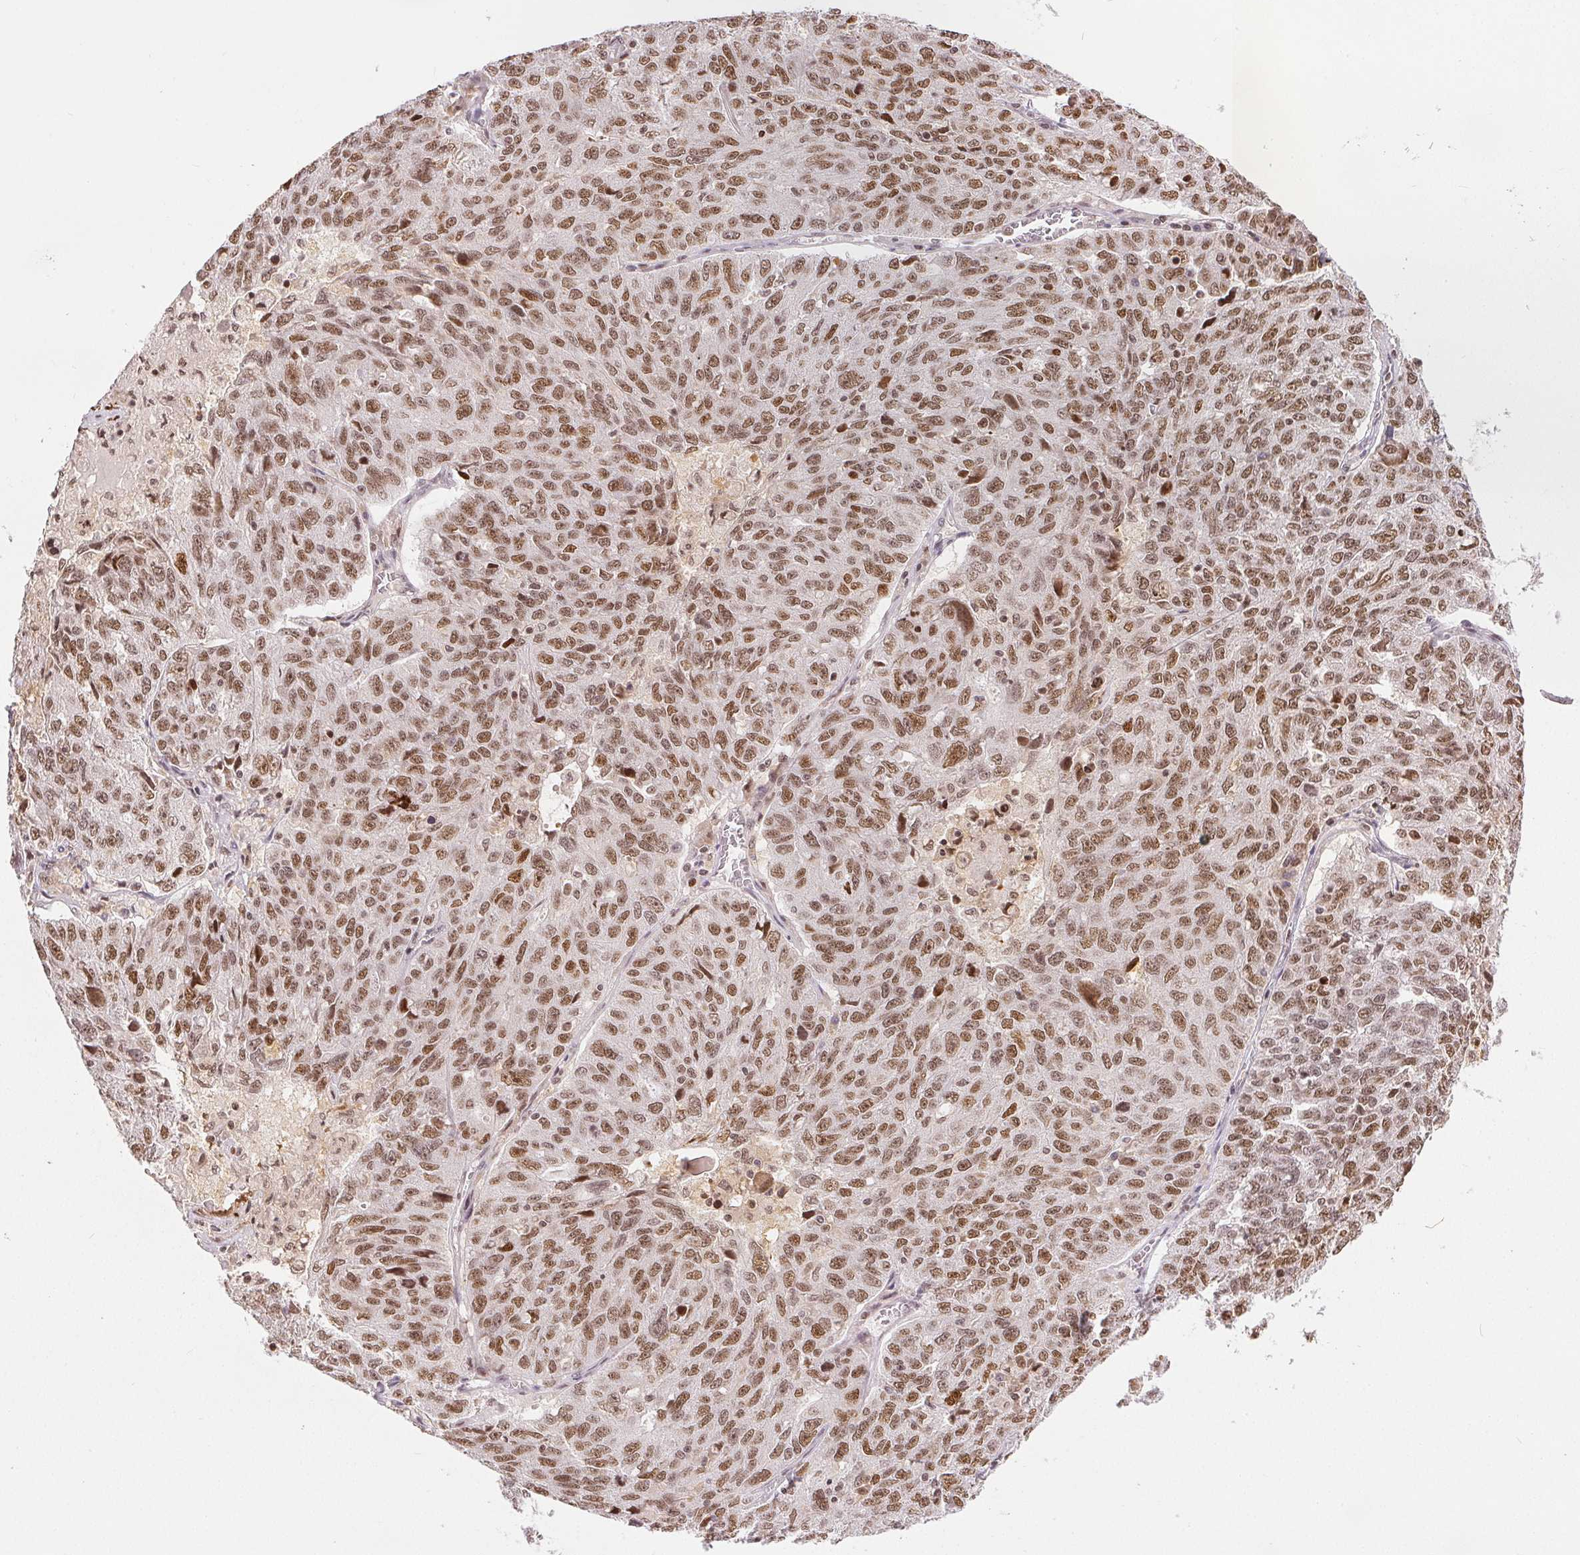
{"staining": {"intensity": "moderate", "quantity": ">75%", "location": "nuclear"}, "tissue": "ovarian cancer", "cell_type": "Tumor cells", "image_type": "cancer", "snomed": [{"axis": "morphology", "description": "Cystadenocarcinoma, serous, NOS"}, {"axis": "topography", "description": "Ovary"}], "caption": "The image exhibits a brown stain indicating the presence of a protein in the nuclear of tumor cells in ovarian cancer.", "gene": "DEK", "patient": {"sex": "female", "age": 71}}